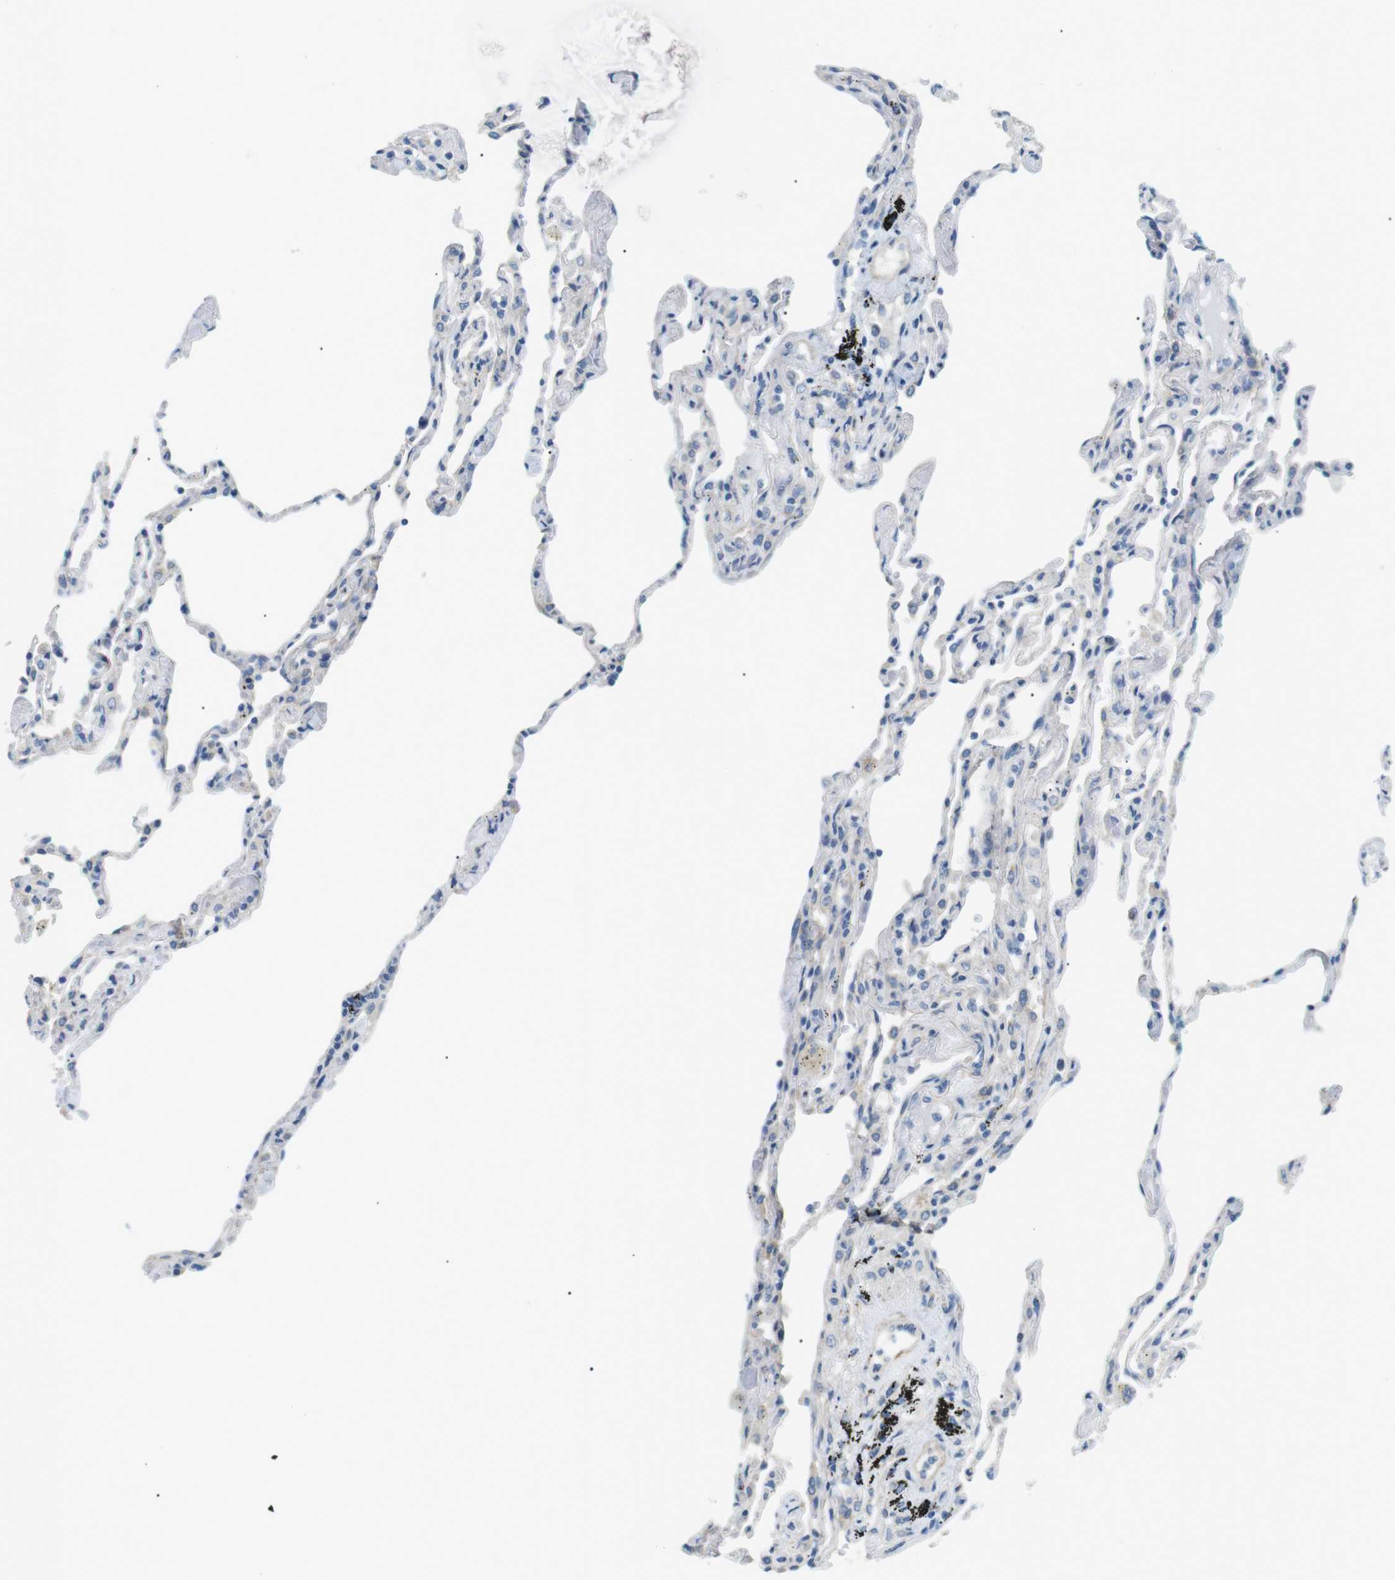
{"staining": {"intensity": "negative", "quantity": "none", "location": "none"}, "tissue": "lung", "cell_type": "Alveolar cells", "image_type": "normal", "snomed": [{"axis": "morphology", "description": "Normal tissue, NOS"}, {"axis": "topography", "description": "Lung"}], "caption": "This is an immunohistochemistry (IHC) photomicrograph of unremarkable lung. There is no expression in alveolar cells.", "gene": "MTARC2", "patient": {"sex": "male", "age": 59}}